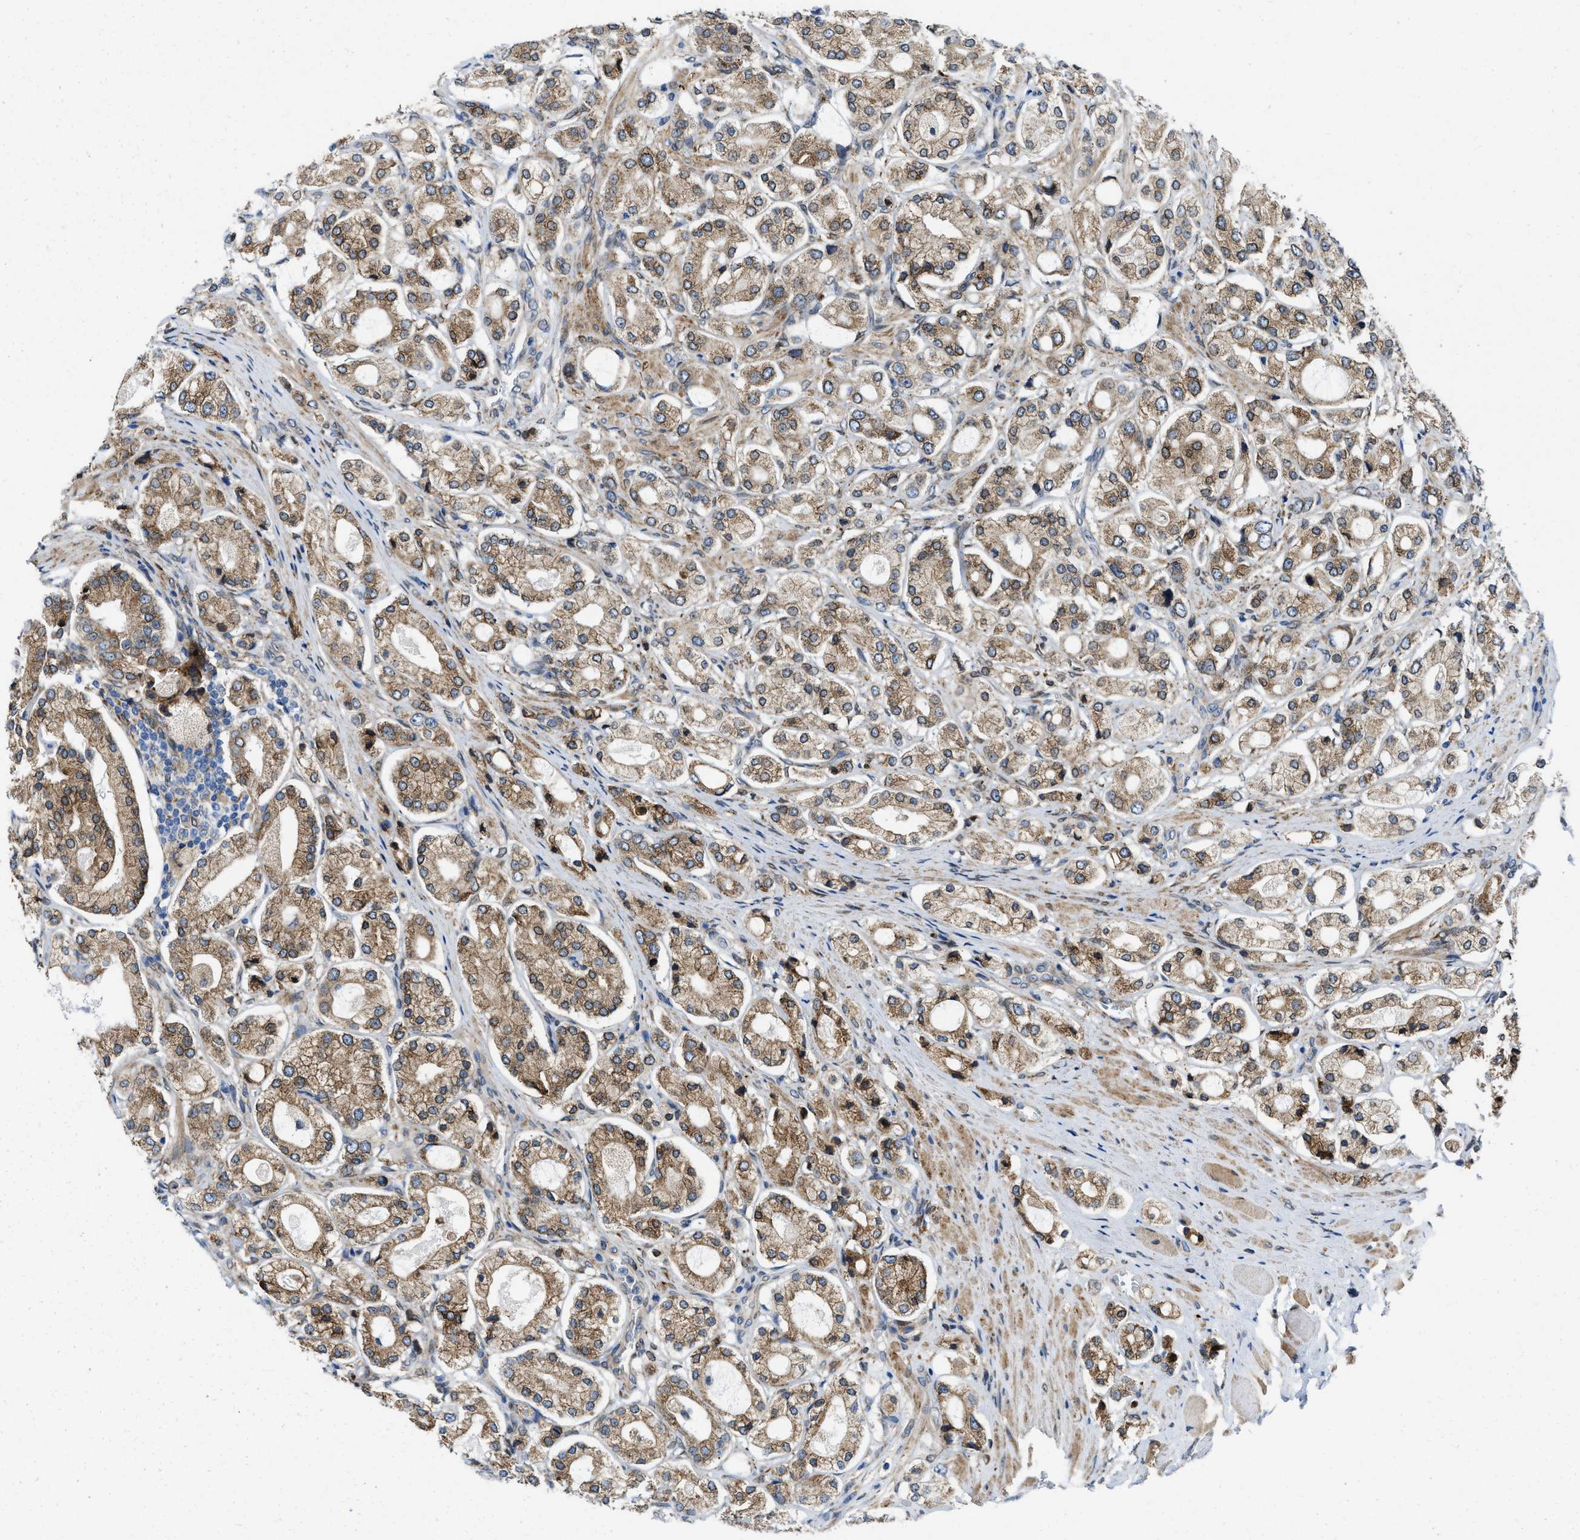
{"staining": {"intensity": "strong", "quantity": ">75%", "location": "cytoplasmic/membranous"}, "tissue": "prostate cancer", "cell_type": "Tumor cells", "image_type": "cancer", "snomed": [{"axis": "morphology", "description": "Adenocarcinoma, High grade"}, {"axis": "topography", "description": "Prostate"}], "caption": "There is high levels of strong cytoplasmic/membranous expression in tumor cells of prostate cancer, as demonstrated by immunohistochemical staining (brown color).", "gene": "ERLIN2", "patient": {"sex": "male", "age": 65}}